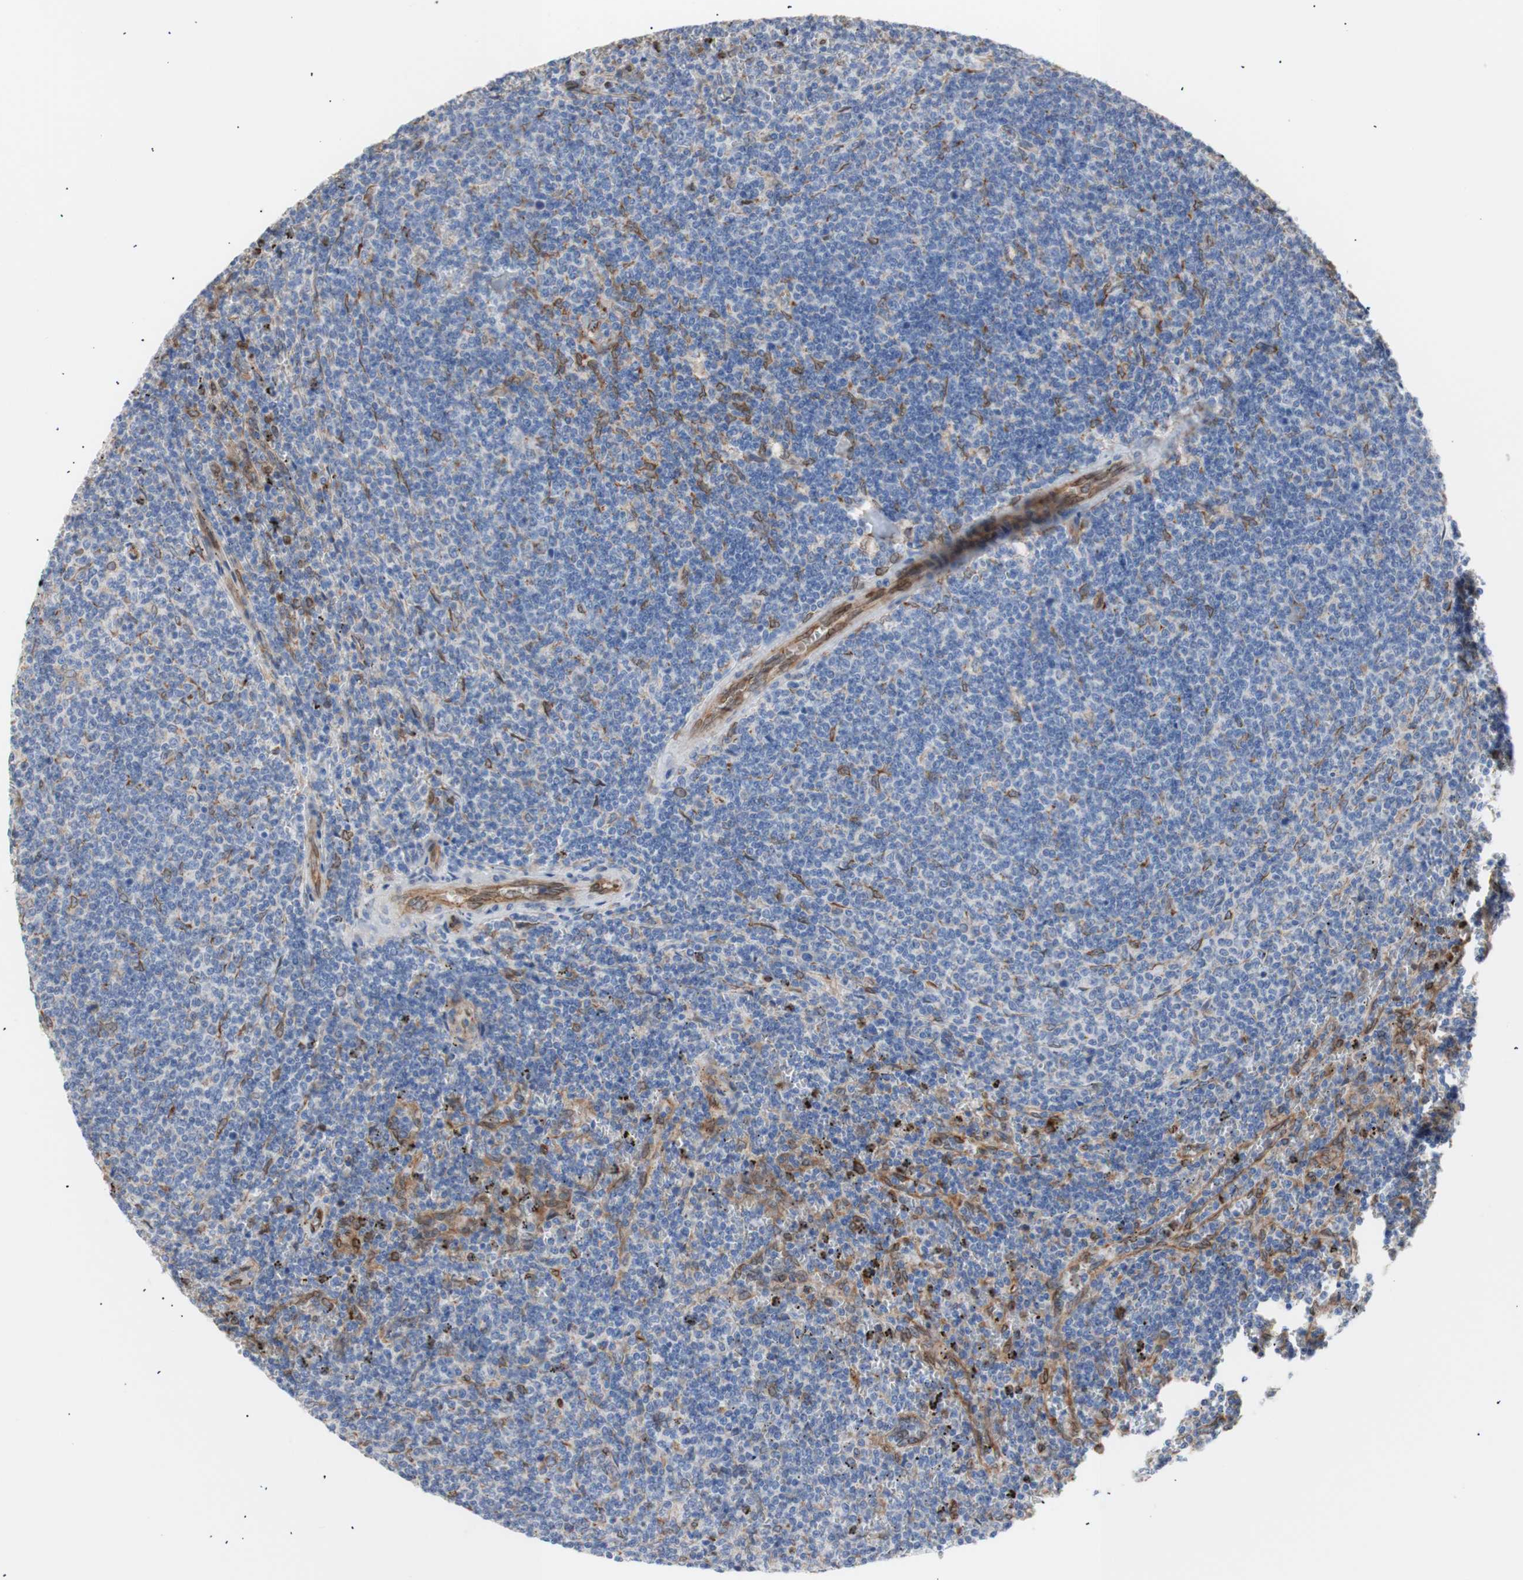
{"staining": {"intensity": "moderate", "quantity": "<25%", "location": "cytoplasmic/membranous"}, "tissue": "lymphoma", "cell_type": "Tumor cells", "image_type": "cancer", "snomed": [{"axis": "morphology", "description": "Malignant lymphoma, non-Hodgkin's type, Low grade"}, {"axis": "topography", "description": "Spleen"}], "caption": "Protein expression by immunohistochemistry (IHC) demonstrates moderate cytoplasmic/membranous staining in approximately <25% of tumor cells in lymphoma. (DAB IHC with brightfield microscopy, high magnification).", "gene": "ERLIN1", "patient": {"sex": "female", "age": 50}}